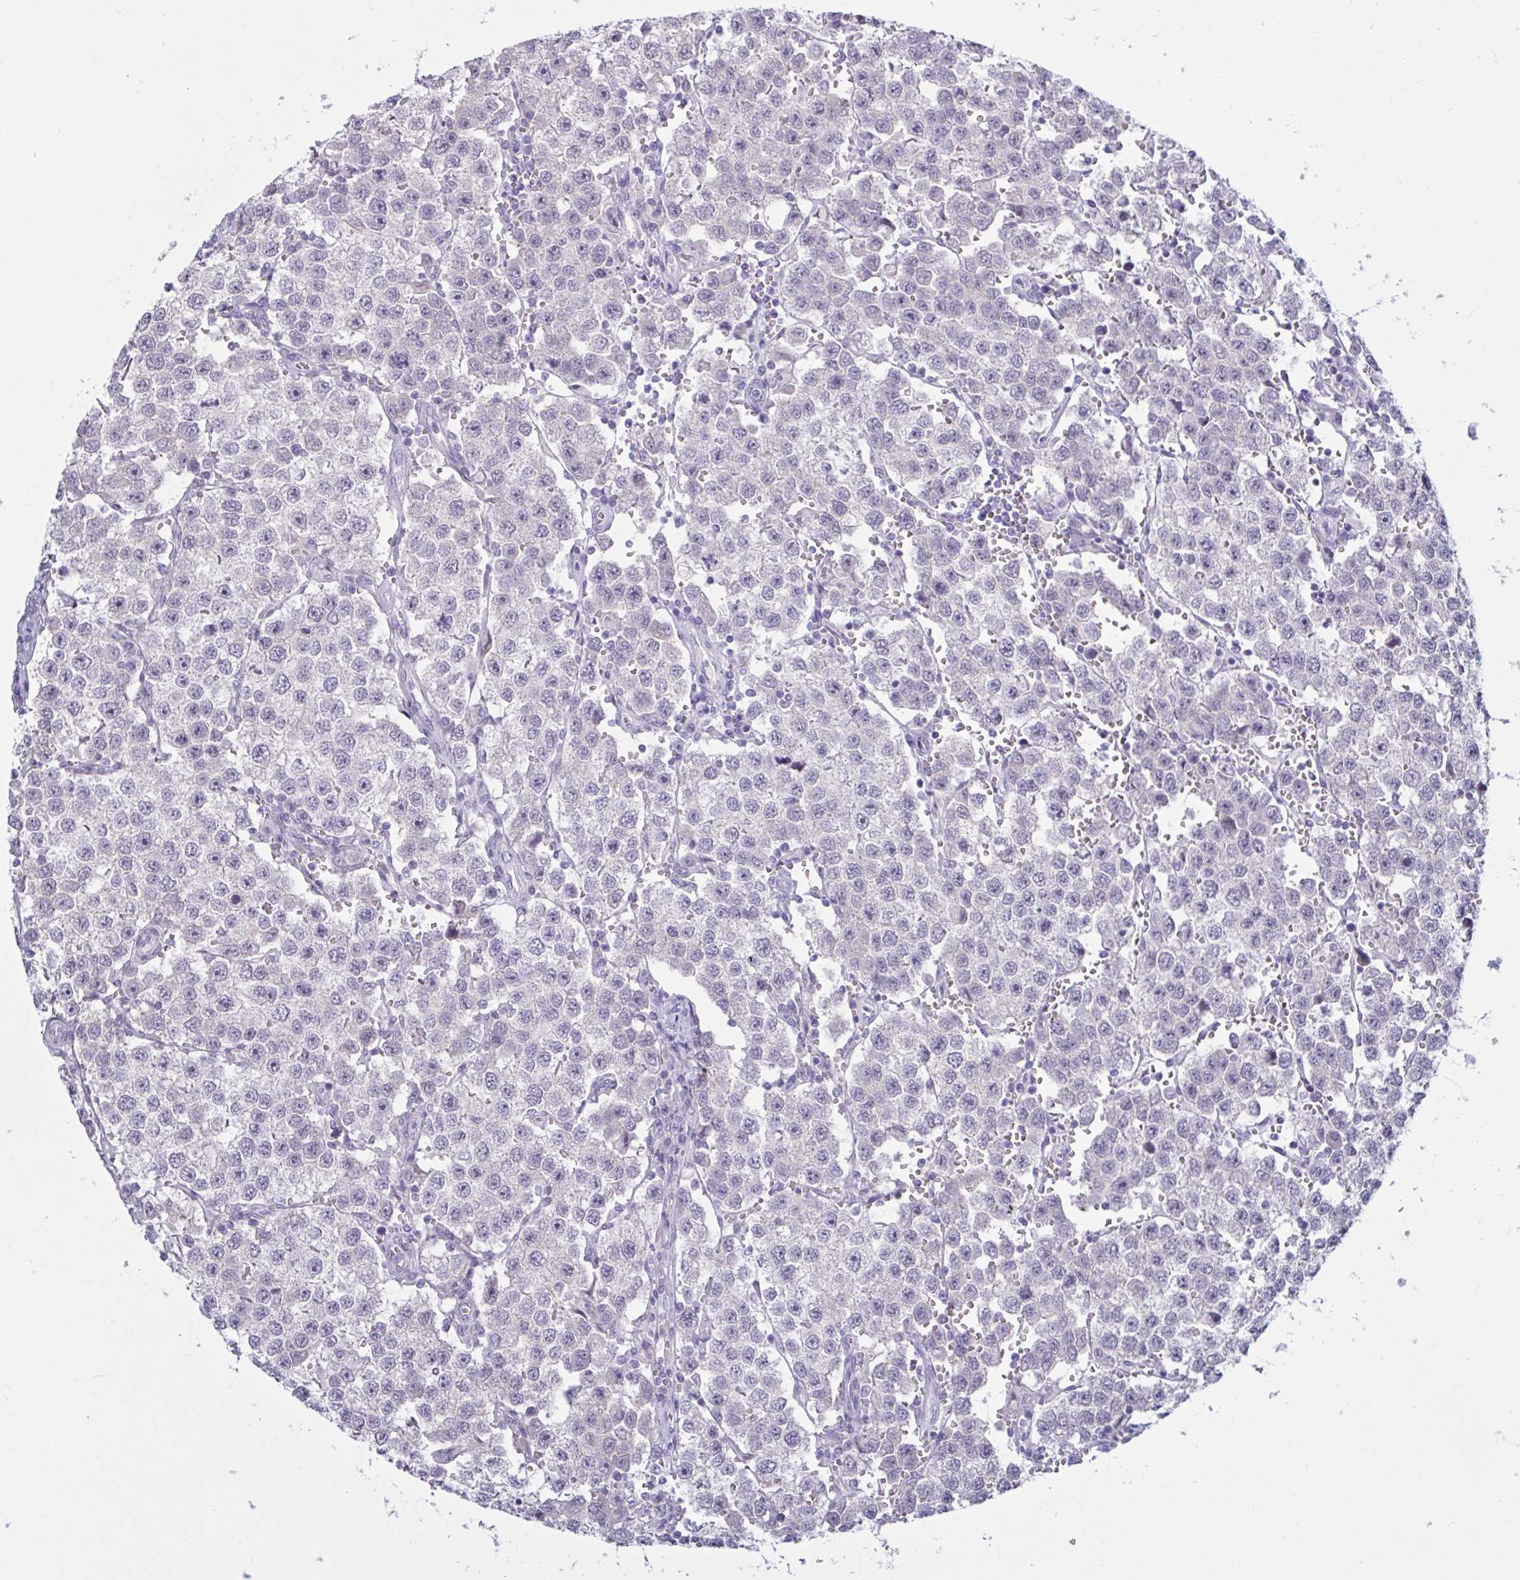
{"staining": {"intensity": "negative", "quantity": "none", "location": "none"}, "tissue": "testis cancer", "cell_type": "Tumor cells", "image_type": "cancer", "snomed": [{"axis": "morphology", "description": "Seminoma, NOS"}, {"axis": "topography", "description": "Testis"}], "caption": "Testis cancer (seminoma) was stained to show a protein in brown. There is no significant positivity in tumor cells. The staining is performed using DAB (3,3'-diaminobenzidine) brown chromogen with nuclei counter-stained in using hematoxylin.", "gene": "TCEAL8", "patient": {"sex": "male", "age": 37}}